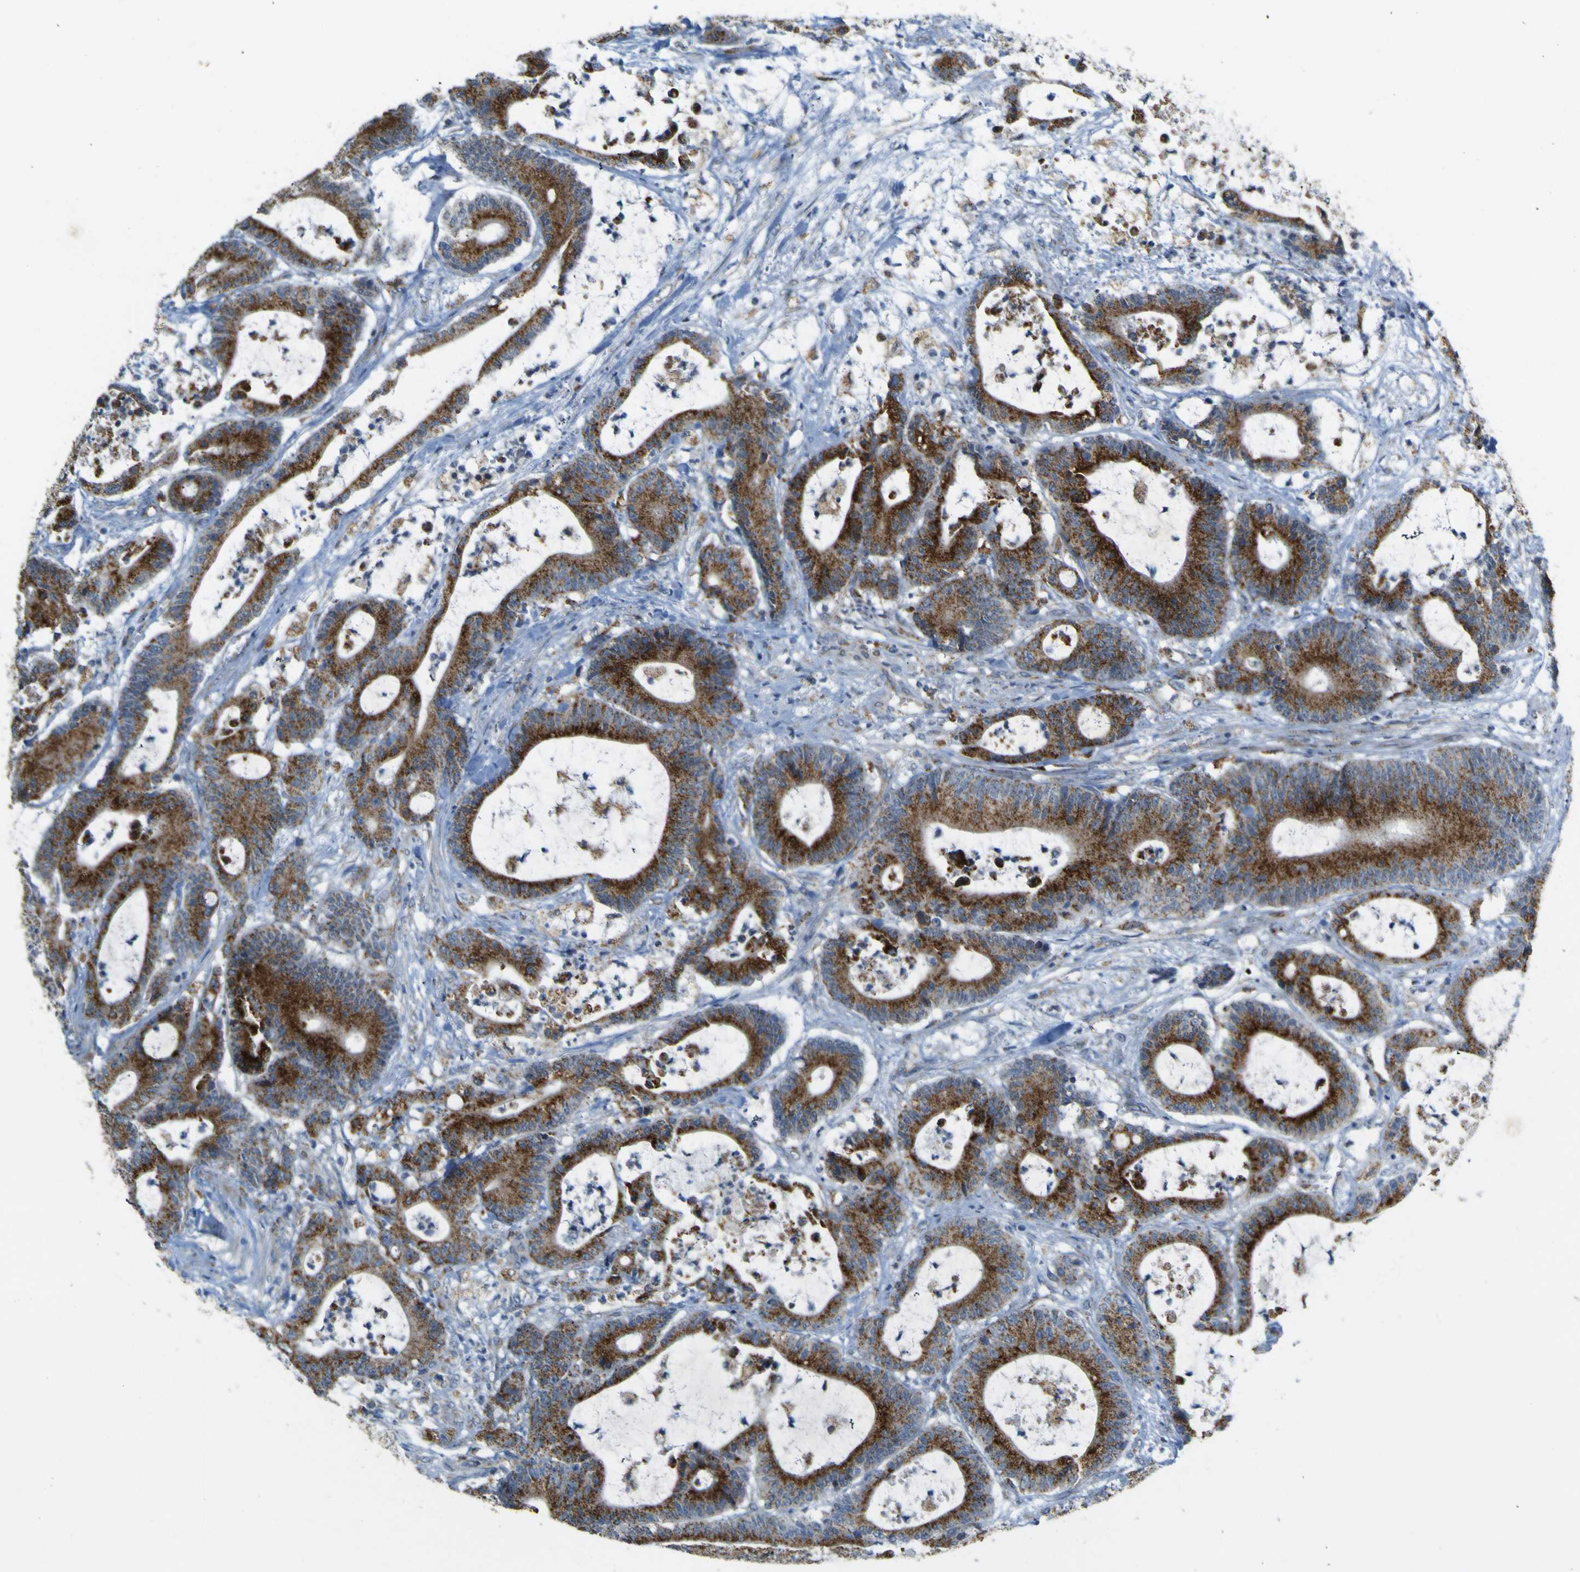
{"staining": {"intensity": "strong", "quantity": ">75%", "location": "cytoplasmic/membranous"}, "tissue": "colorectal cancer", "cell_type": "Tumor cells", "image_type": "cancer", "snomed": [{"axis": "morphology", "description": "Adenocarcinoma, NOS"}, {"axis": "topography", "description": "Colon"}], "caption": "Tumor cells display high levels of strong cytoplasmic/membranous staining in approximately >75% of cells in colorectal adenocarcinoma.", "gene": "ACBD5", "patient": {"sex": "female", "age": 84}}